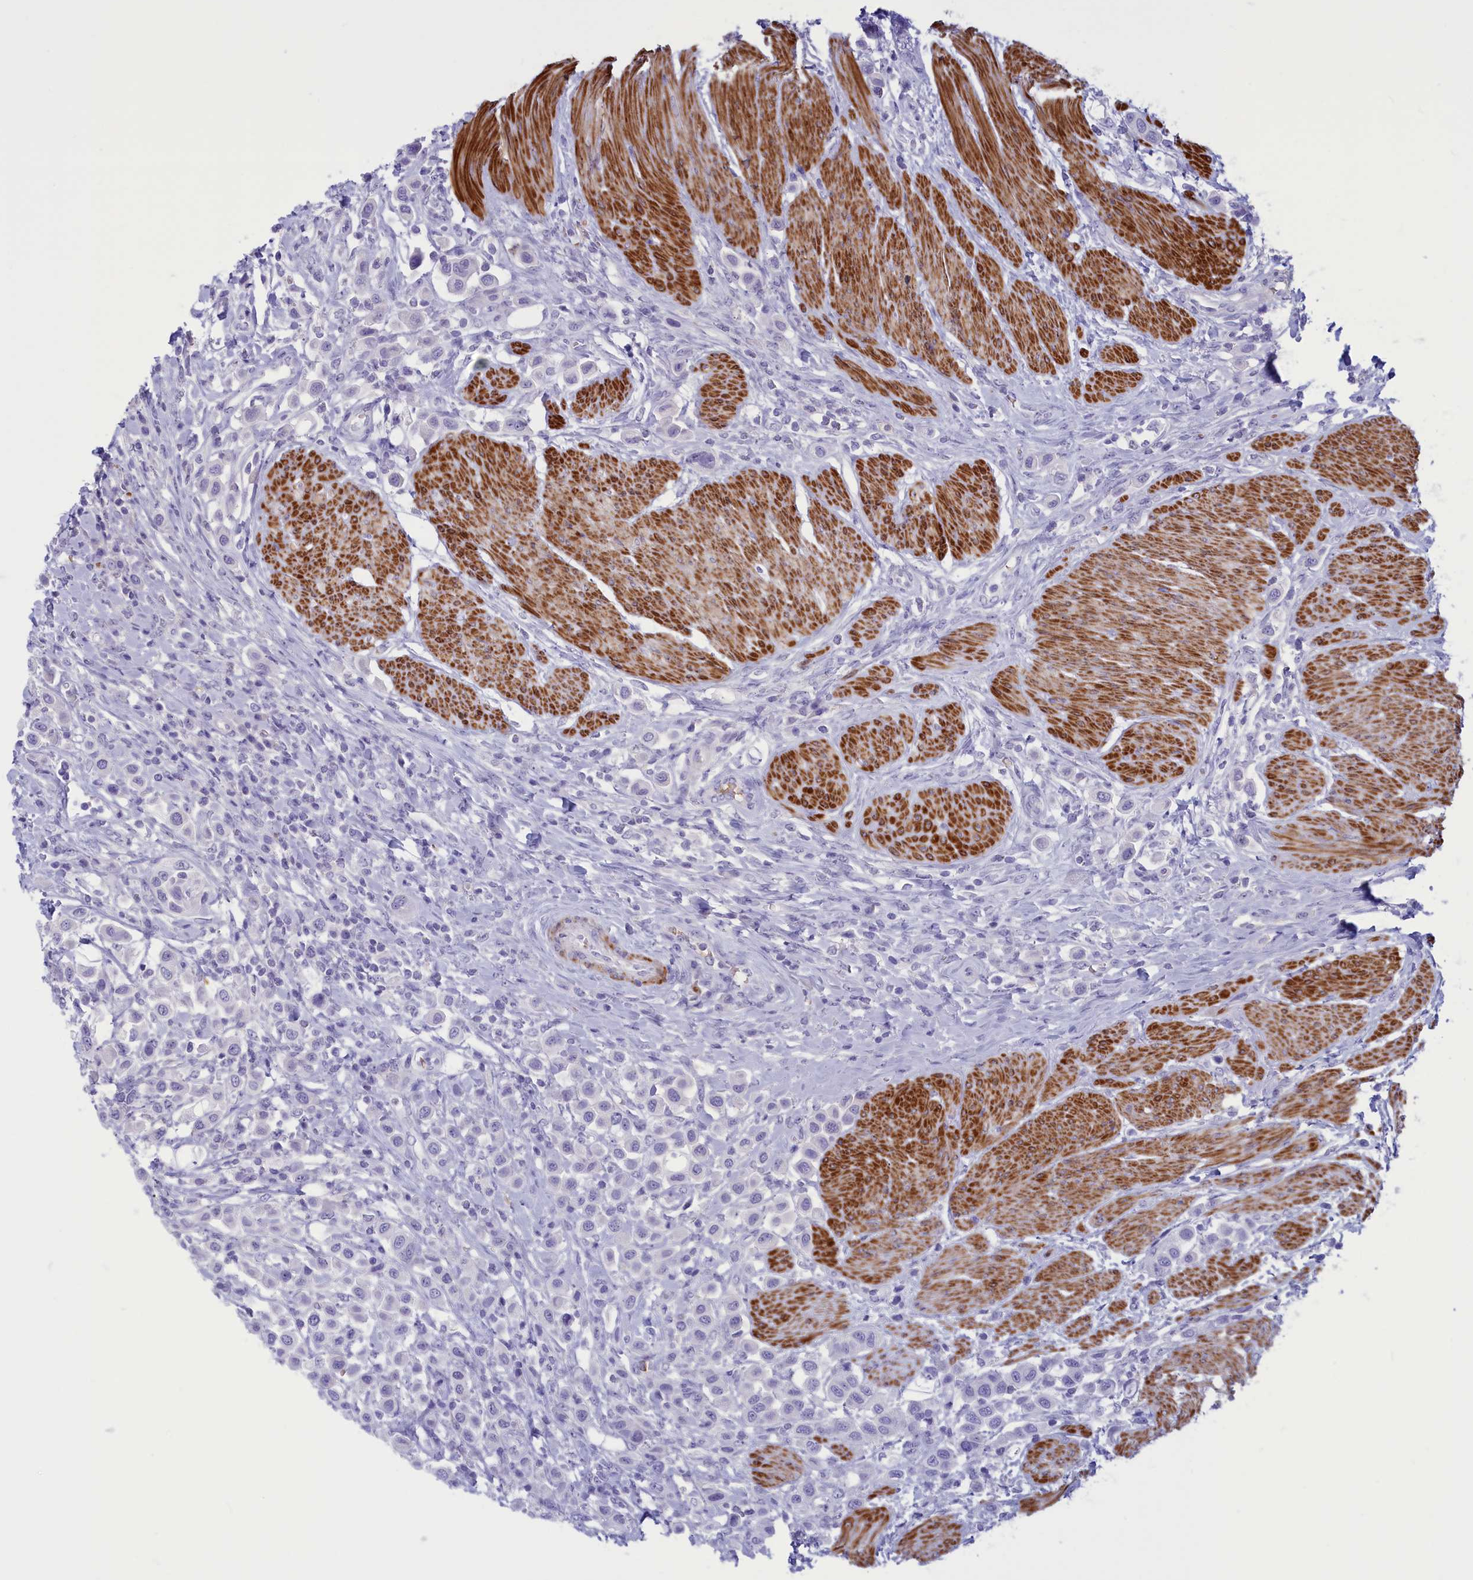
{"staining": {"intensity": "negative", "quantity": "none", "location": "none"}, "tissue": "urothelial cancer", "cell_type": "Tumor cells", "image_type": "cancer", "snomed": [{"axis": "morphology", "description": "Urothelial carcinoma, High grade"}, {"axis": "topography", "description": "Urinary bladder"}], "caption": "DAB immunohistochemical staining of human urothelial cancer shows no significant positivity in tumor cells. The staining is performed using DAB (3,3'-diaminobenzidine) brown chromogen with nuclei counter-stained in using hematoxylin.", "gene": "GAPDHS", "patient": {"sex": "male", "age": 50}}